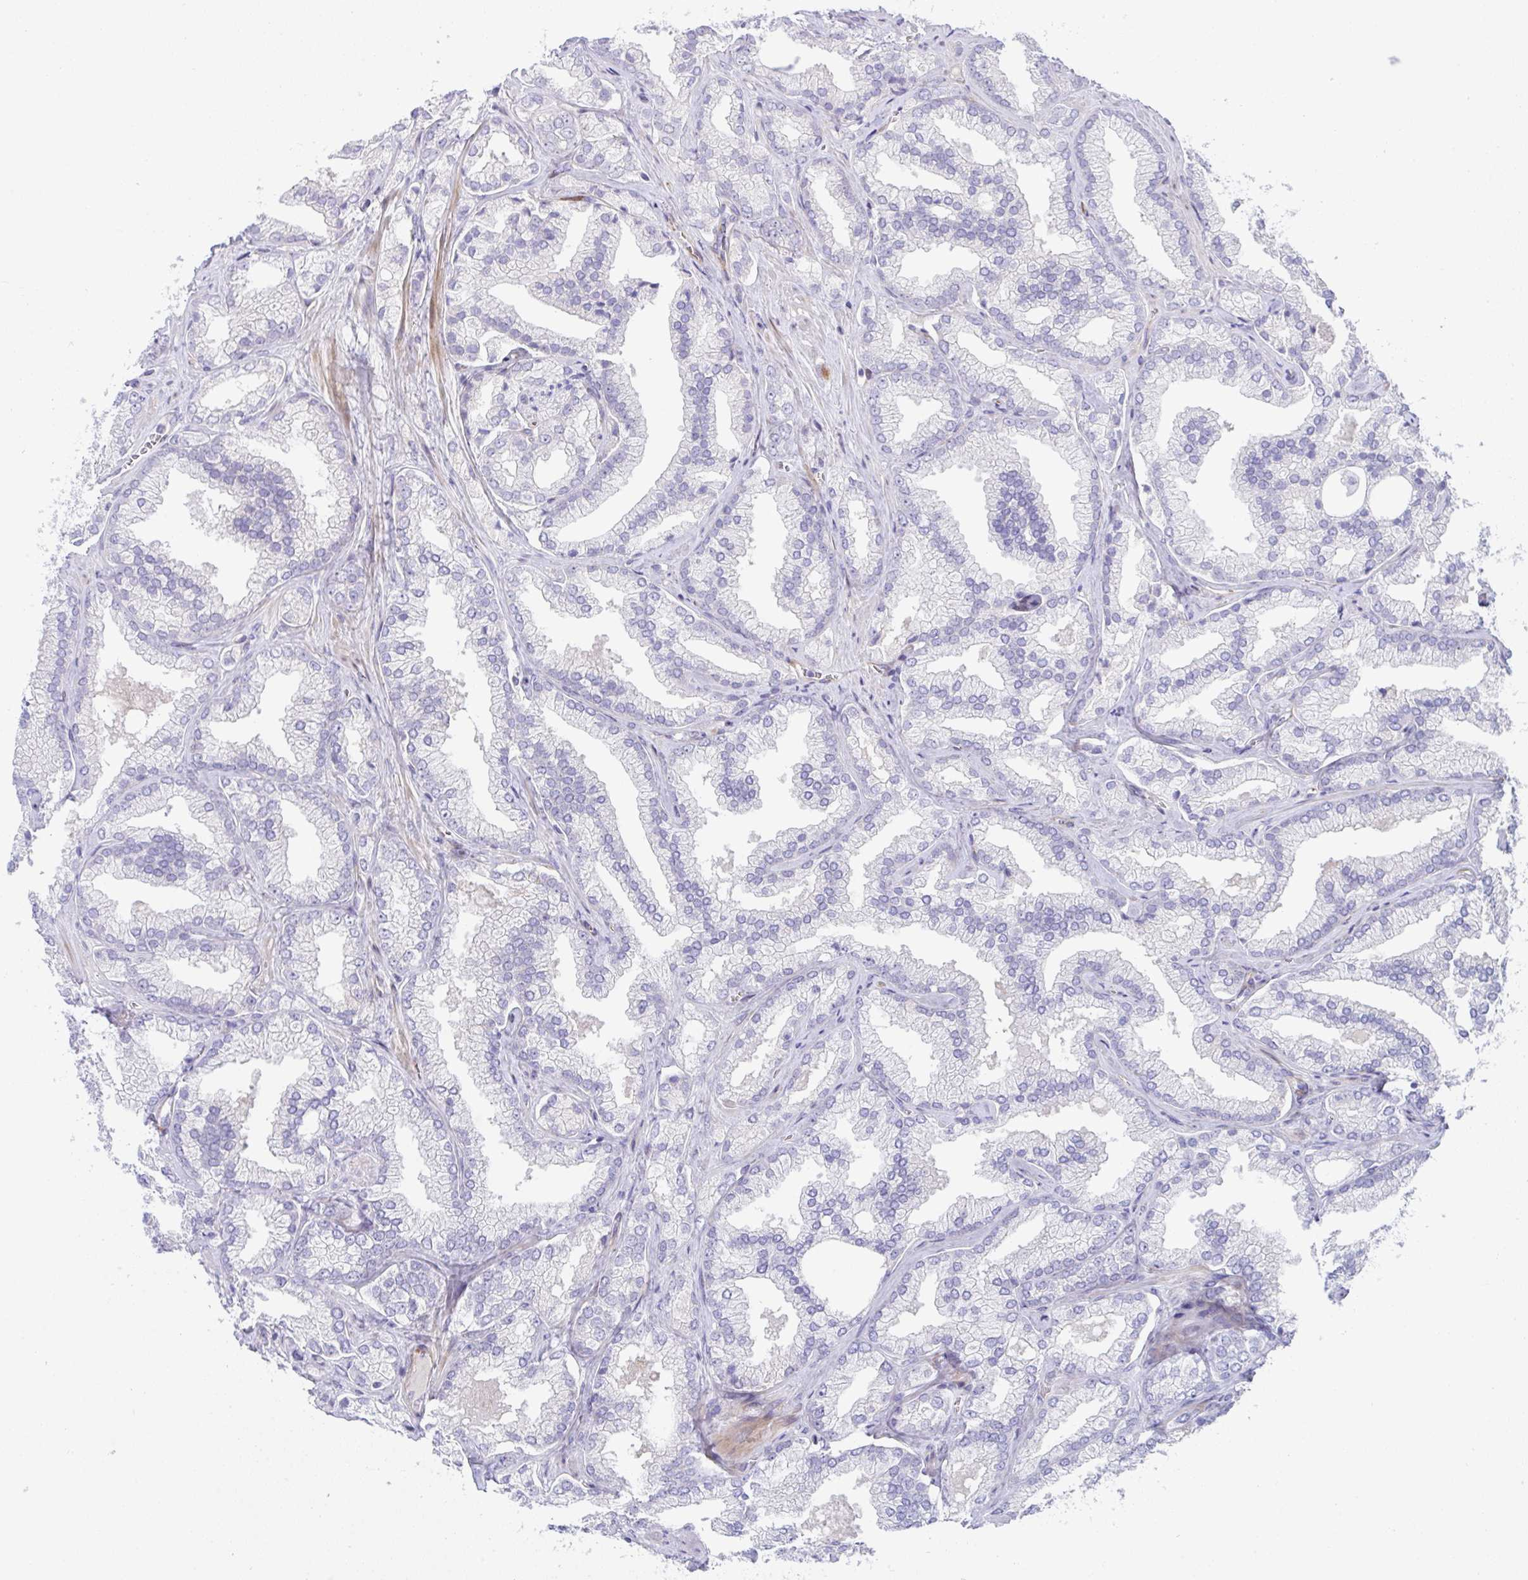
{"staining": {"intensity": "negative", "quantity": "none", "location": "none"}, "tissue": "prostate cancer", "cell_type": "Tumor cells", "image_type": "cancer", "snomed": [{"axis": "morphology", "description": "Adenocarcinoma, High grade"}, {"axis": "topography", "description": "Prostate"}], "caption": "IHC of prostate cancer (adenocarcinoma (high-grade)) reveals no positivity in tumor cells.", "gene": "ZNF713", "patient": {"sex": "male", "age": 68}}